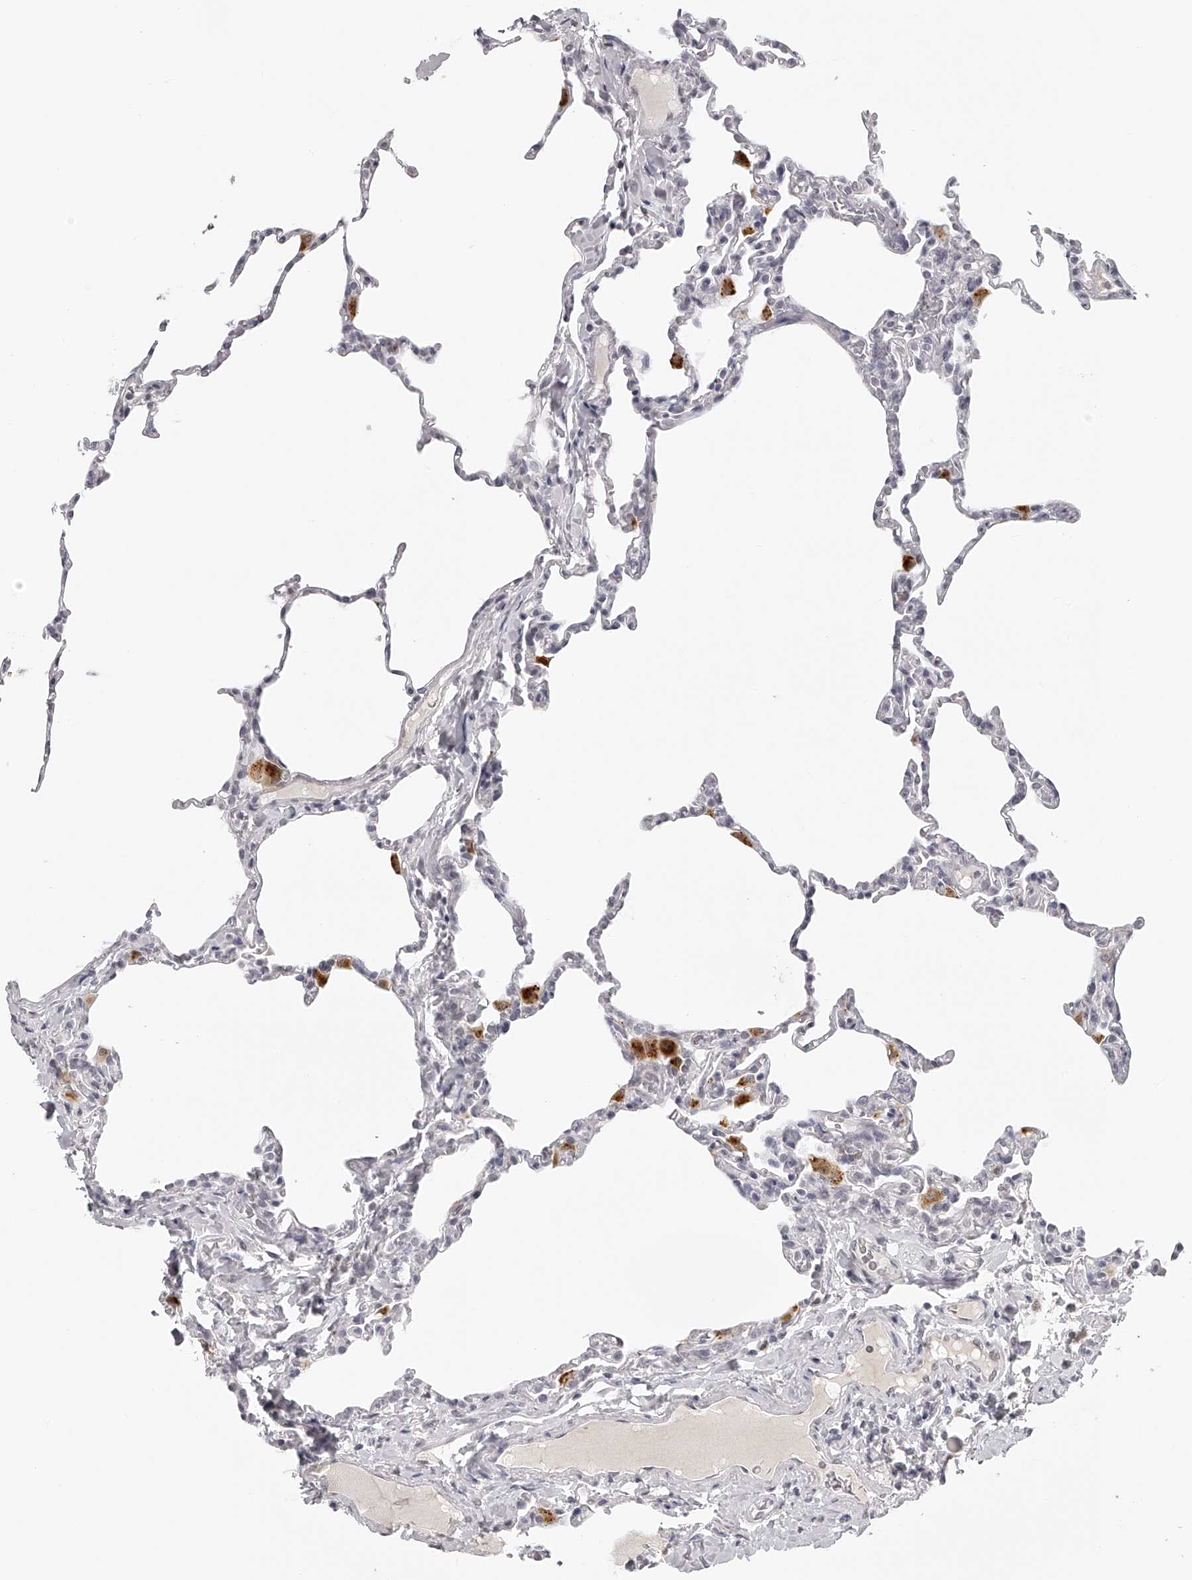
{"staining": {"intensity": "negative", "quantity": "none", "location": "none"}, "tissue": "lung", "cell_type": "Alveolar cells", "image_type": "normal", "snomed": [{"axis": "morphology", "description": "Normal tissue, NOS"}, {"axis": "topography", "description": "Lung"}], "caption": "High magnification brightfield microscopy of normal lung stained with DAB (3,3'-diaminobenzidine) (brown) and counterstained with hematoxylin (blue): alveolar cells show no significant expression. (DAB immunohistochemistry with hematoxylin counter stain).", "gene": "RNF220", "patient": {"sex": "male", "age": 20}}